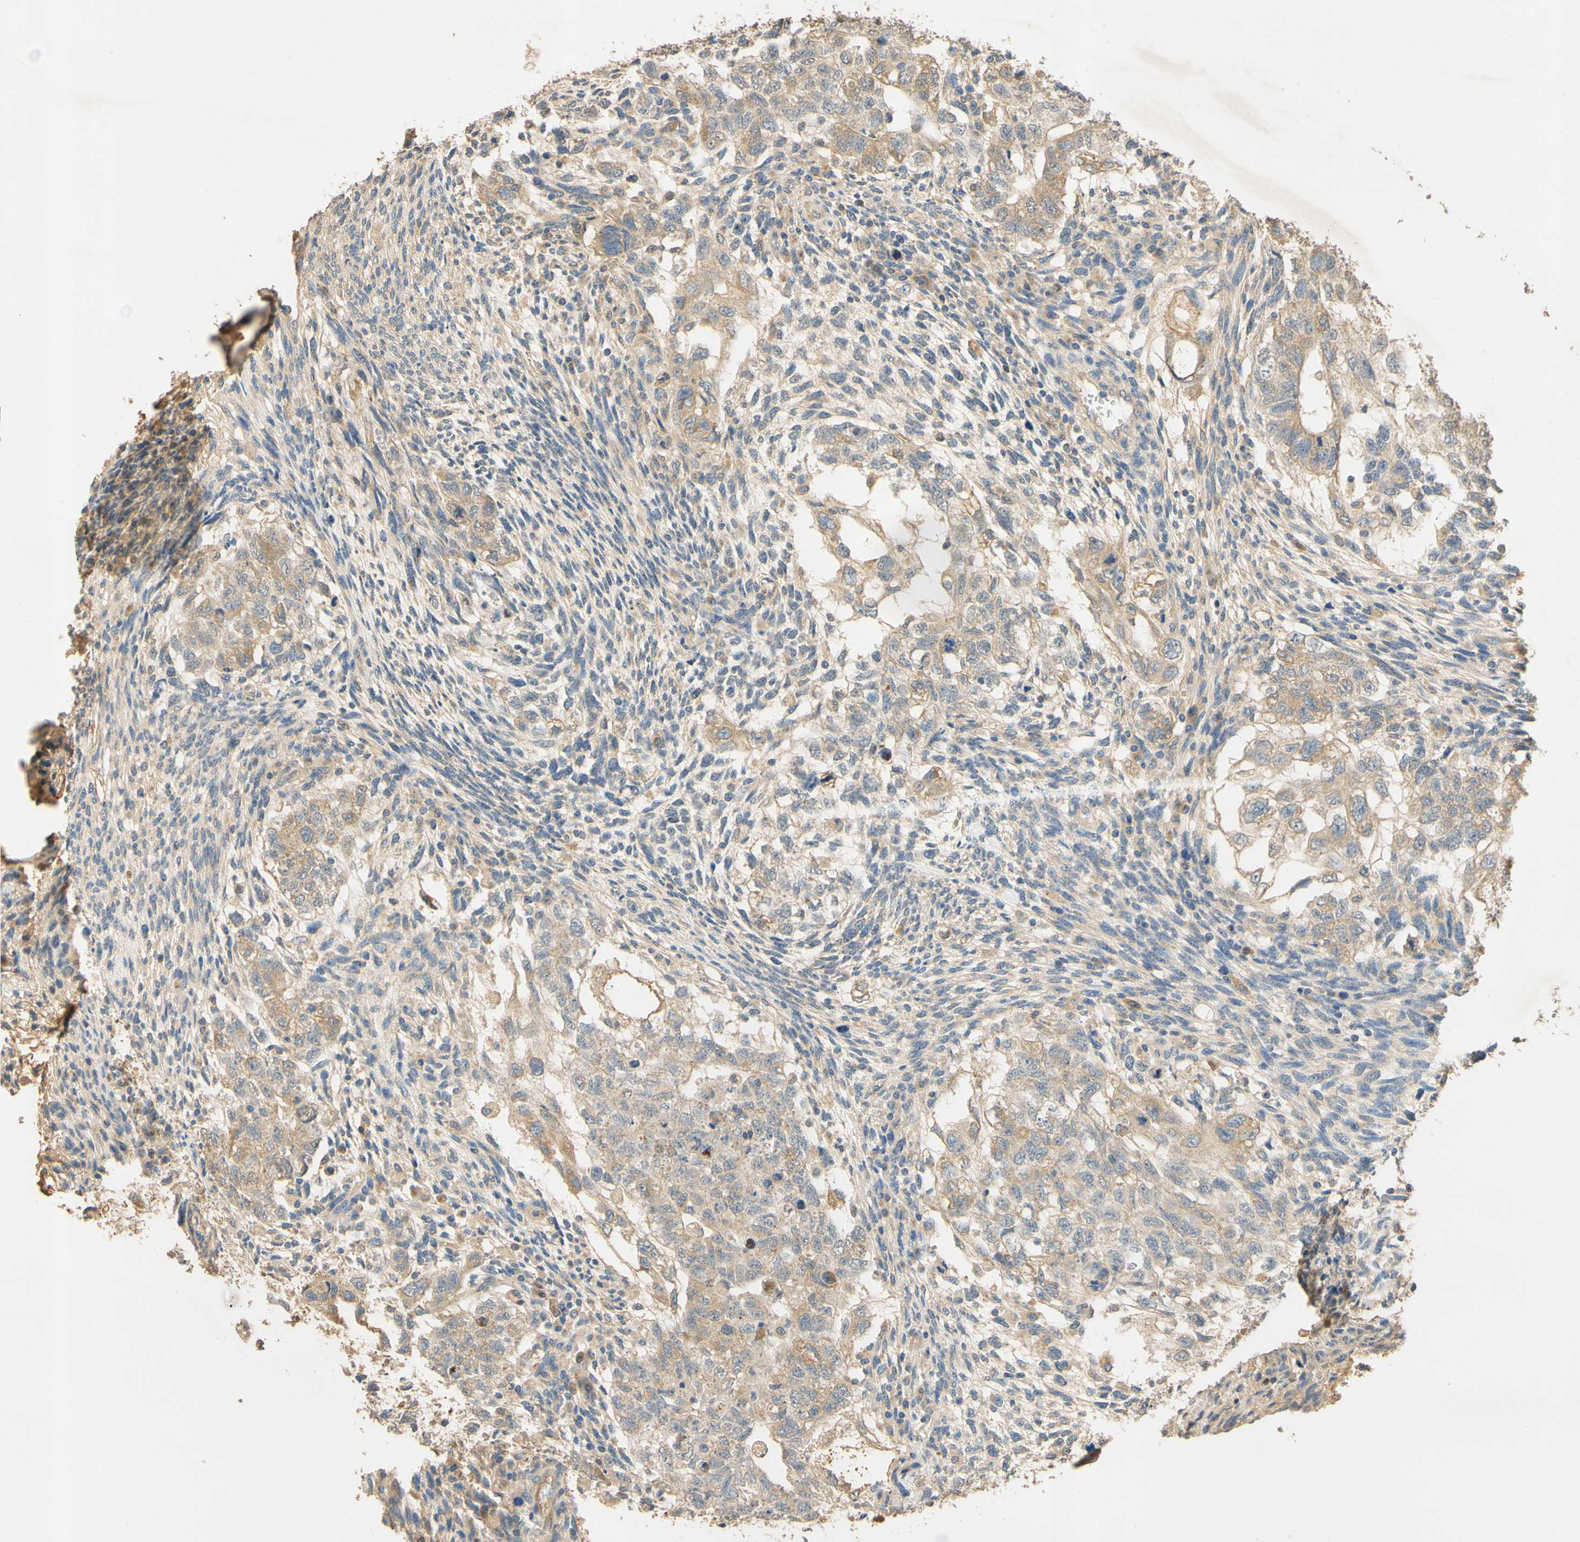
{"staining": {"intensity": "weak", "quantity": ">75%", "location": "cytoplasmic/membranous"}, "tissue": "testis cancer", "cell_type": "Tumor cells", "image_type": "cancer", "snomed": [{"axis": "morphology", "description": "Normal tissue, NOS"}, {"axis": "morphology", "description": "Carcinoma, Embryonal, NOS"}, {"axis": "topography", "description": "Testis"}], "caption": "Protein staining of testis embryonal carcinoma tissue demonstrates weak cytoplasmic/membranous staining in about >75% of tumor cells.", "gene": "ENTREP2", "patient": {"sex": "male", "age": 36}}